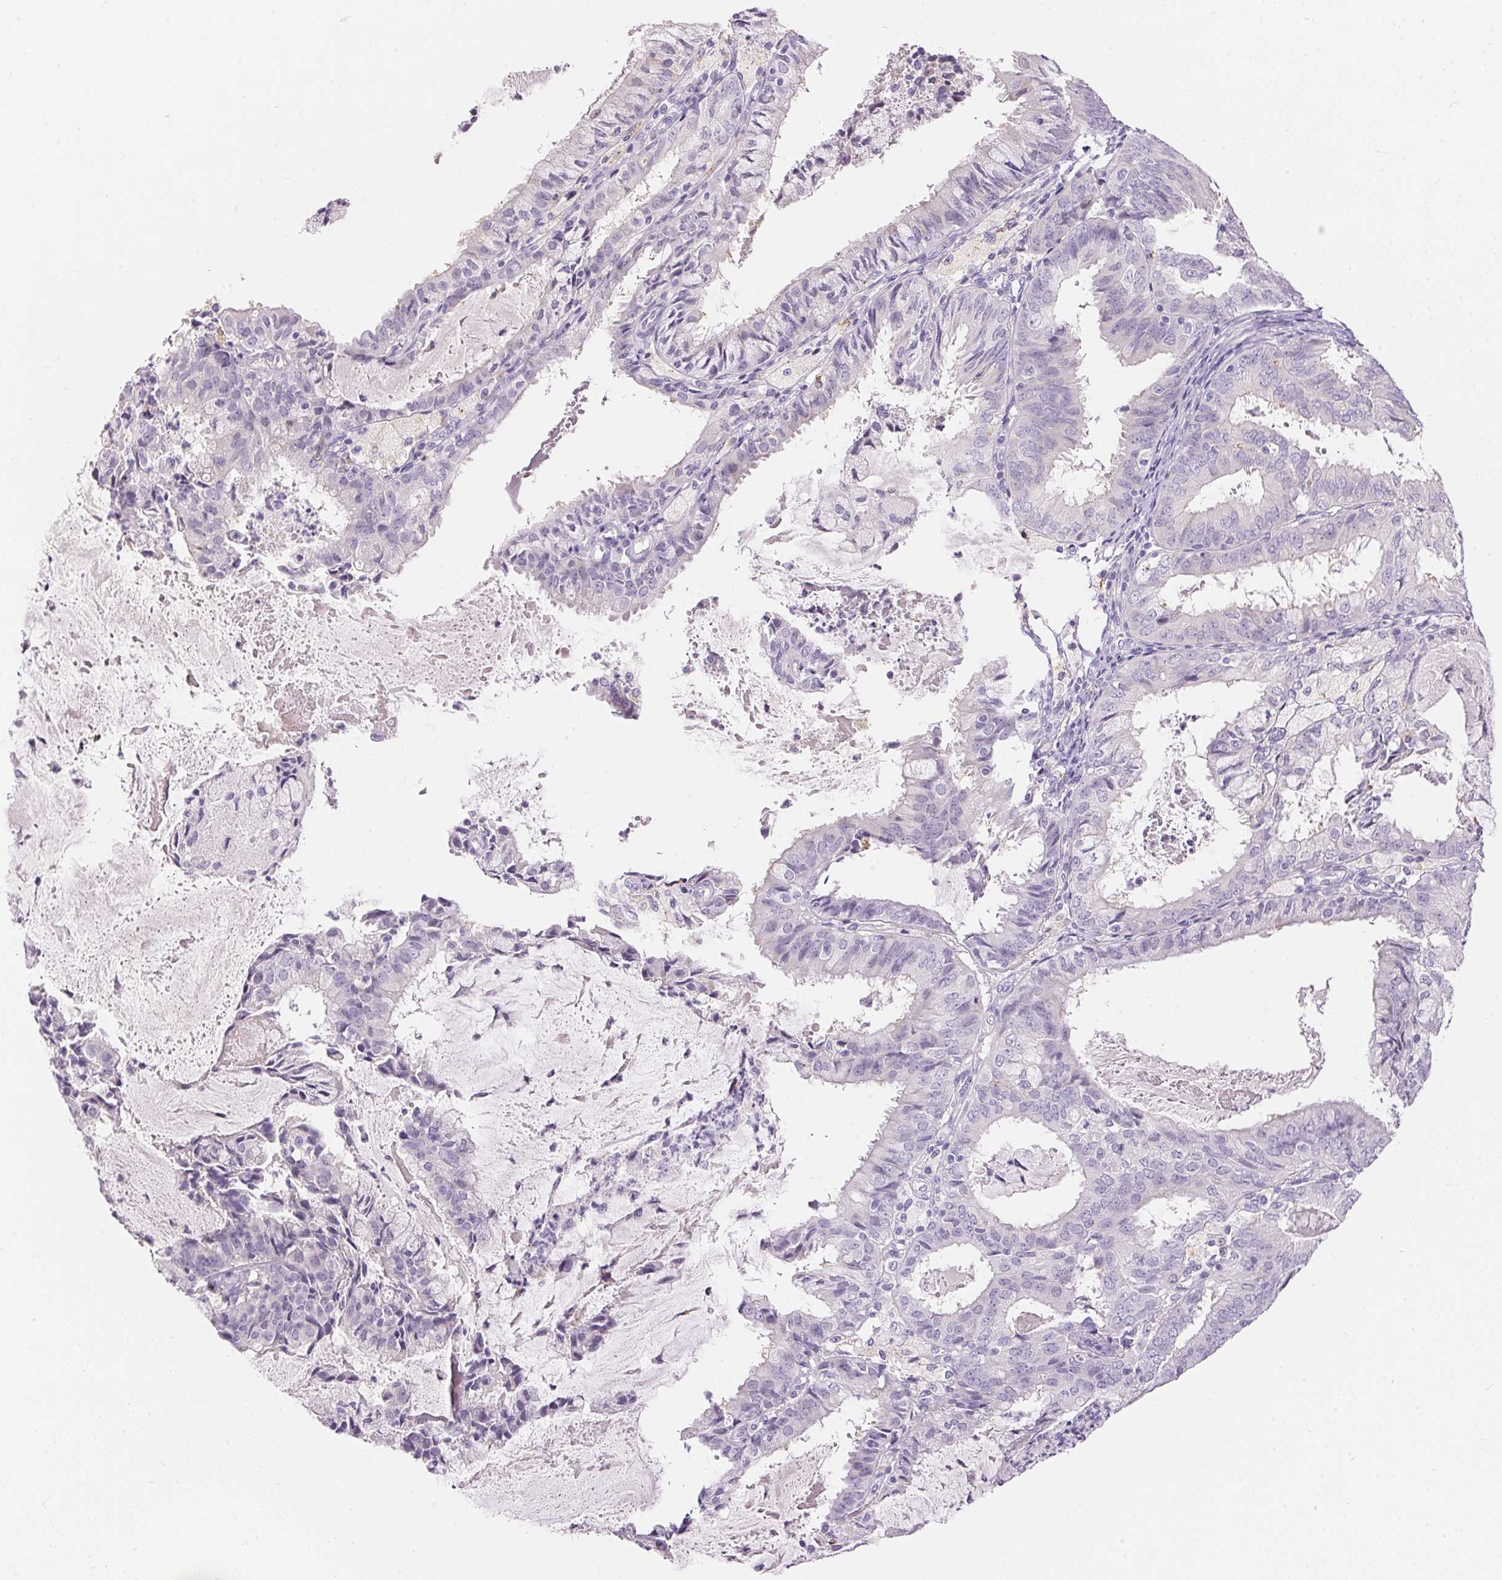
{"staining": {"intensity": "negative", "quantity": "none", "location": "none"}, "tissue": "endometrial cancer", "cell_type": "Tumor cells", "image_type": "cancer", "snomed": [{"axis": "morphology", "description": "Adenocarcinoma, NOS"}, {"axis": "topography", "description": "Endometrium"}], "caption": "Tumor cells show no significant protein staining in endometrial cancer.", "gene": "PNLIPRP3", "patient": {"sex": "female", "age": 57}}